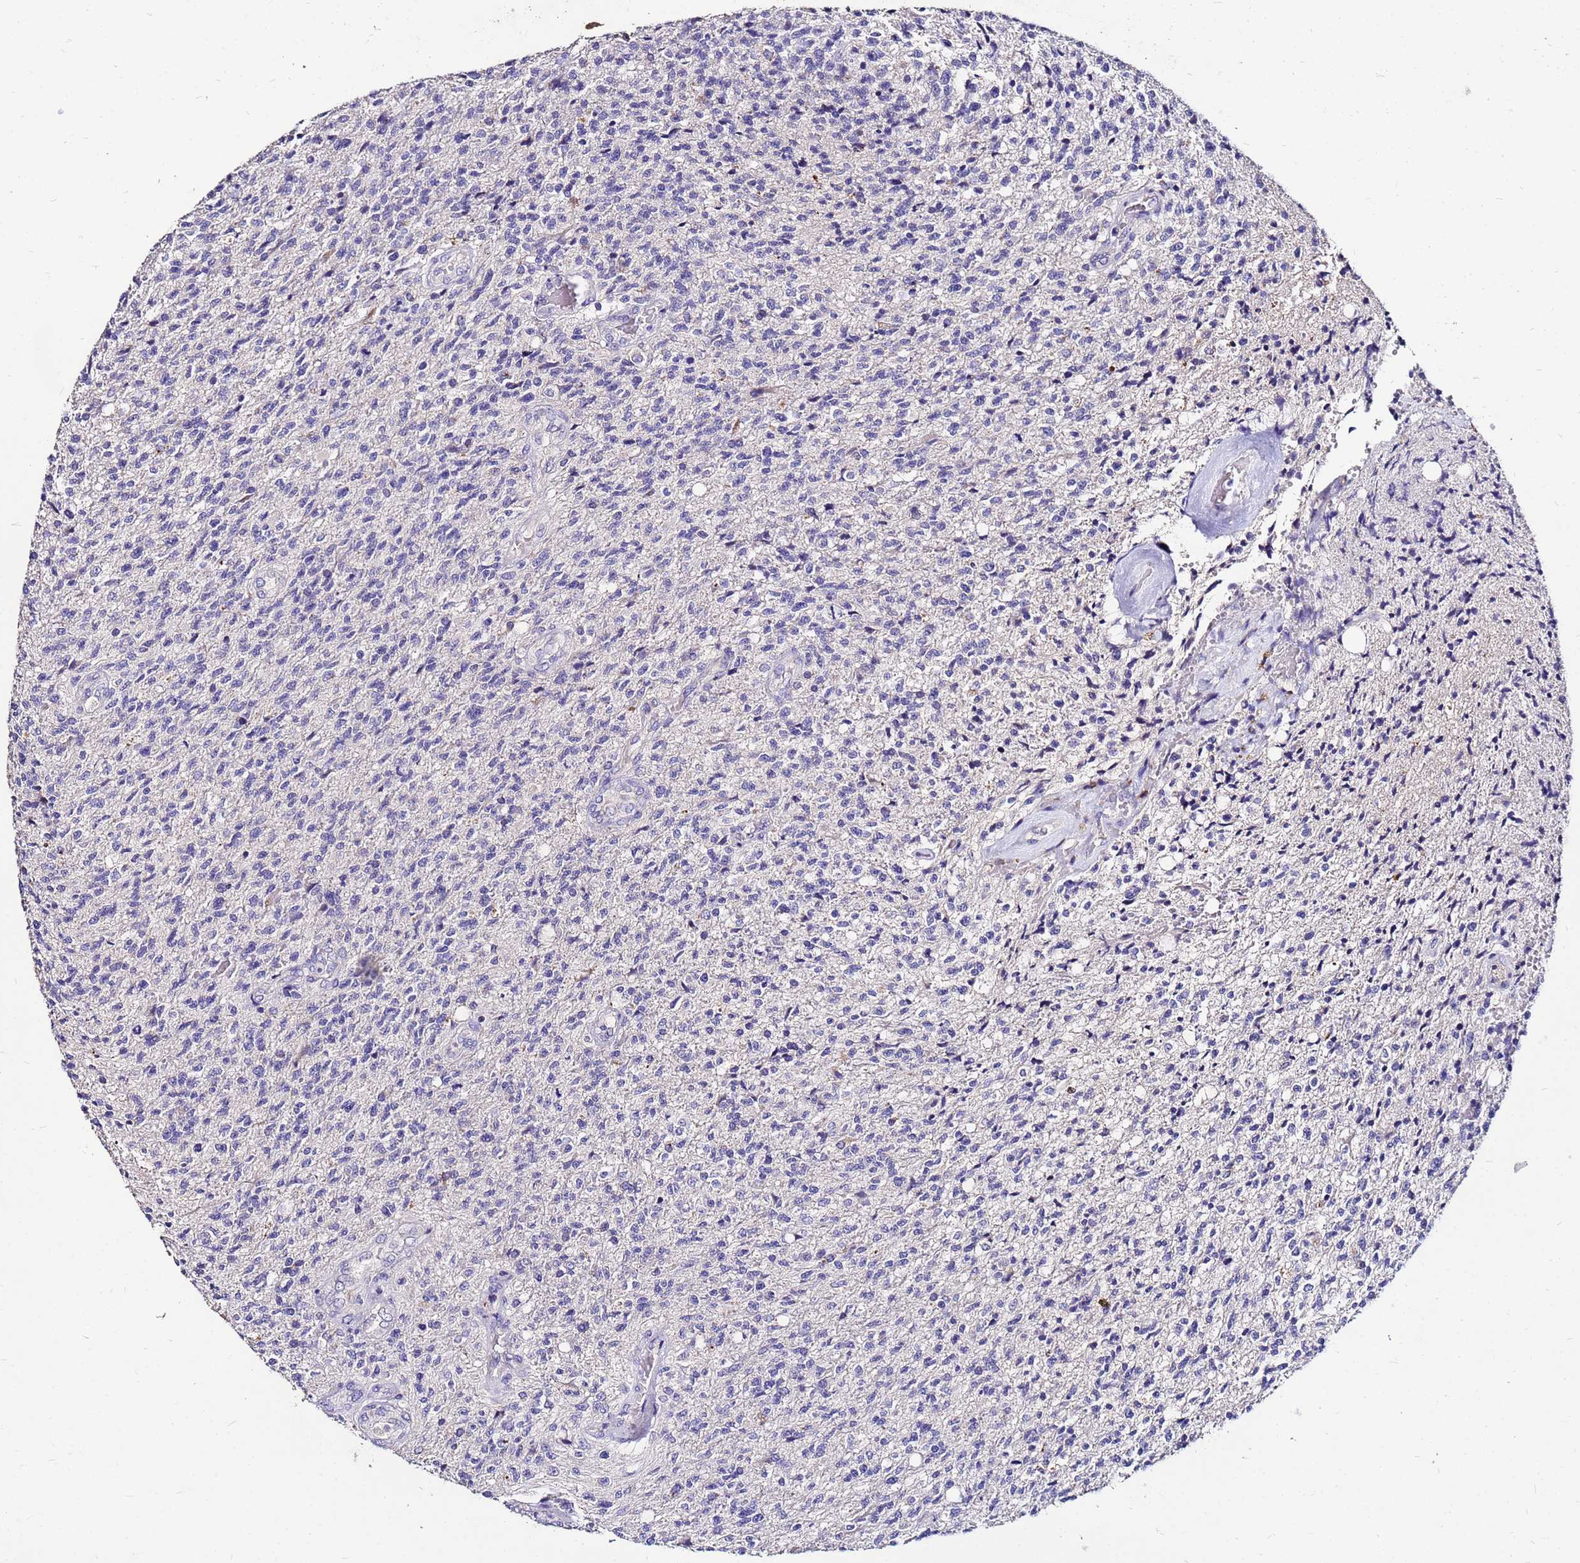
{"staining": {"intensity": "negative", "quantity": "none", "location": "none"}, "tissue": "glioma", "cell_type": "Tumor cells", "image_type": "cancer", "snomed": [{"axis": "morphology", "description": "Glioma, malignant, High grade"}, {"axis": "topography", "description": "Brain"}], "caption": "Protein analysis of malignant glioma (high-grade) exhibits no significant positivity in tumor cells.", "gene": "FAM183A", "patient": {"sex": "male", "age": 56}}